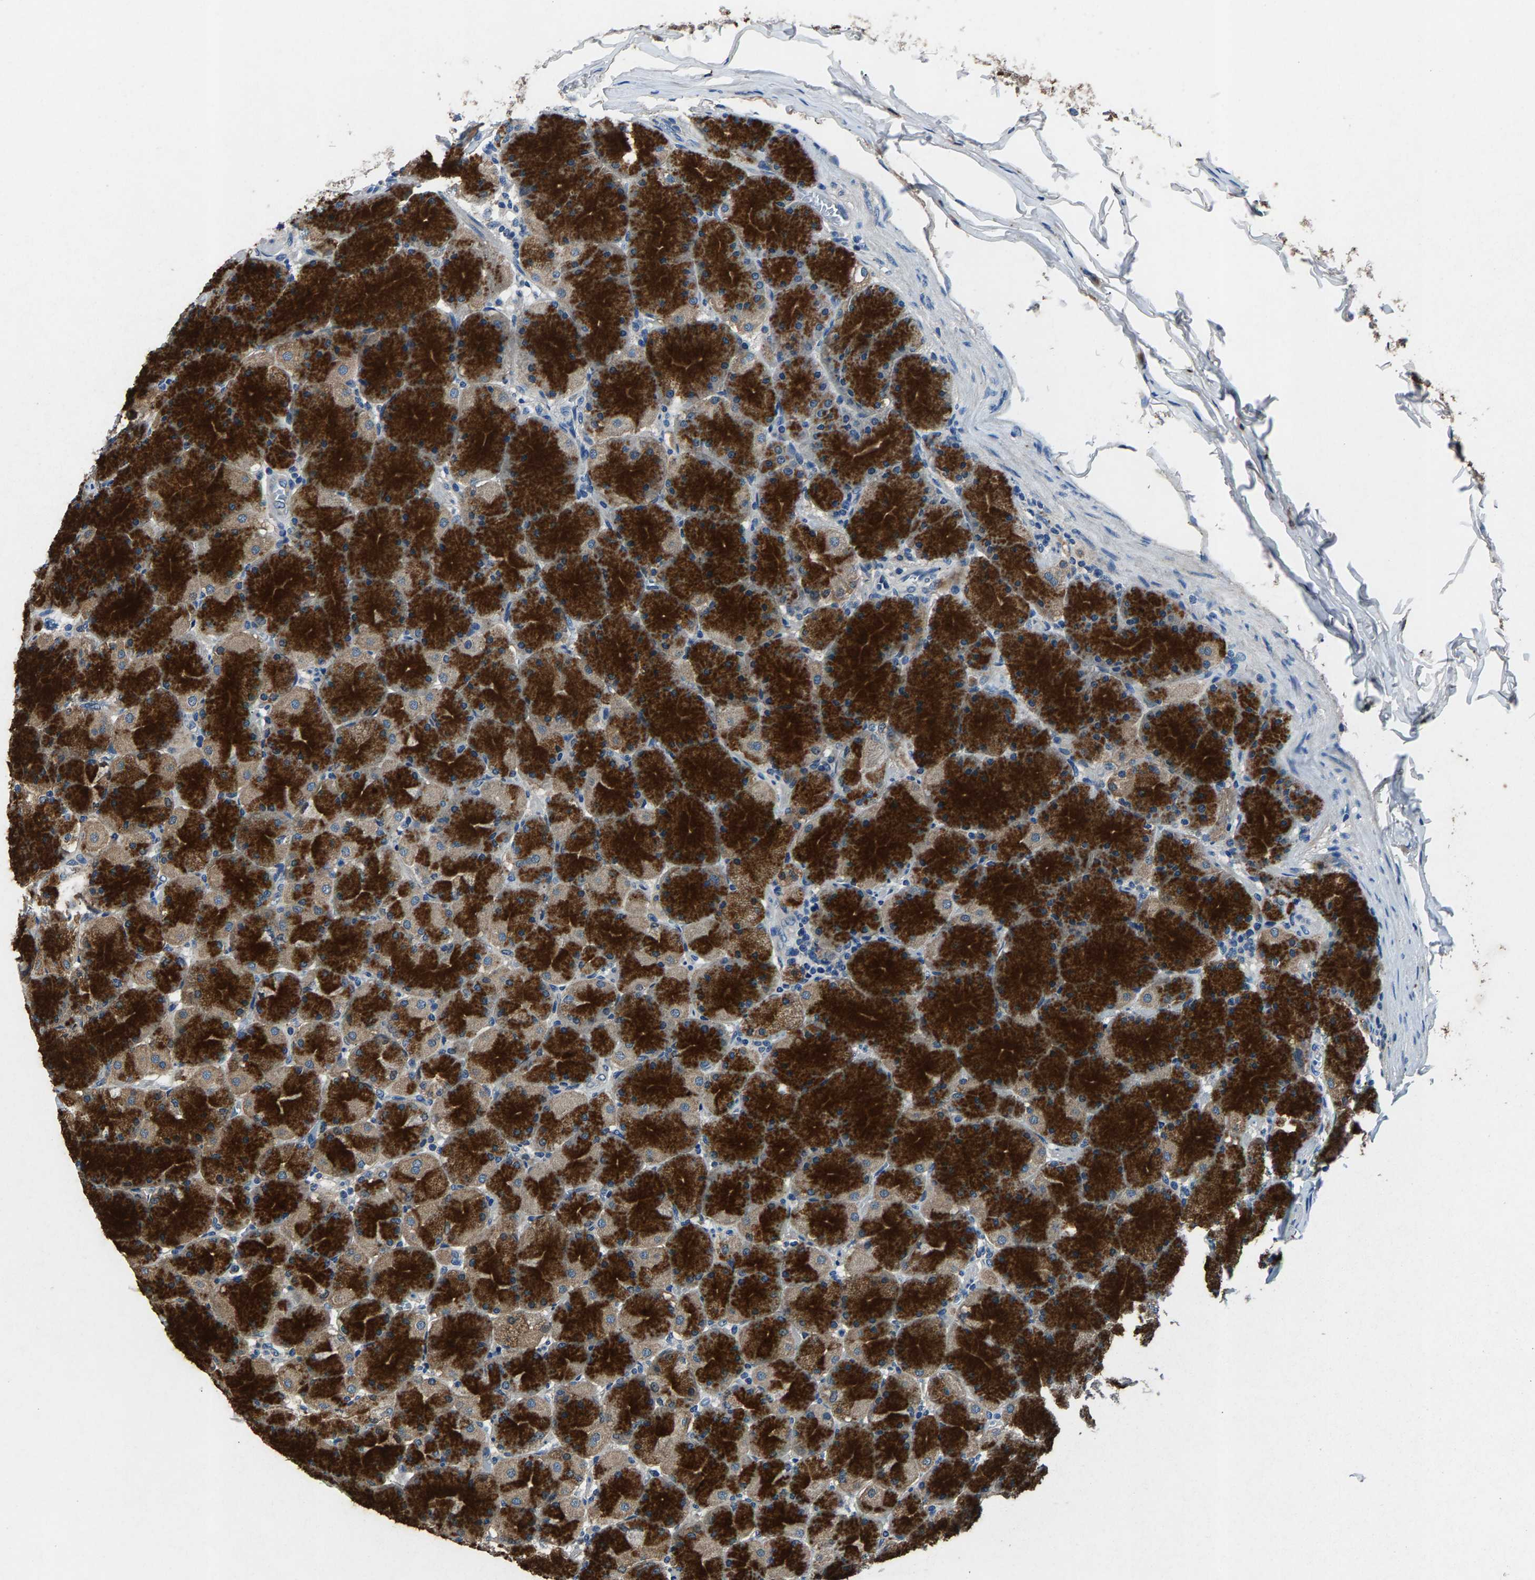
{"staining": {"intensity": "strong", "quantity": ">75%", "location": "cytoplasmic/membranous"}, "tissue": "stomach", "cell_type": "Glandular cells", "image_type": "normal", "snomed": [{"axis": "morphology", "description": "Normal tissue, NOS"}, {"axis": "topography", "description": "Stomach, upper"}], "caption": "Strong cytoplasmic/membranous positivity for a protein is appreciated in about >75% of glandular cells of normal stomach using IHC.", "gene": "PRXL2C", "patient": {"sex": "female", "age": 56}}